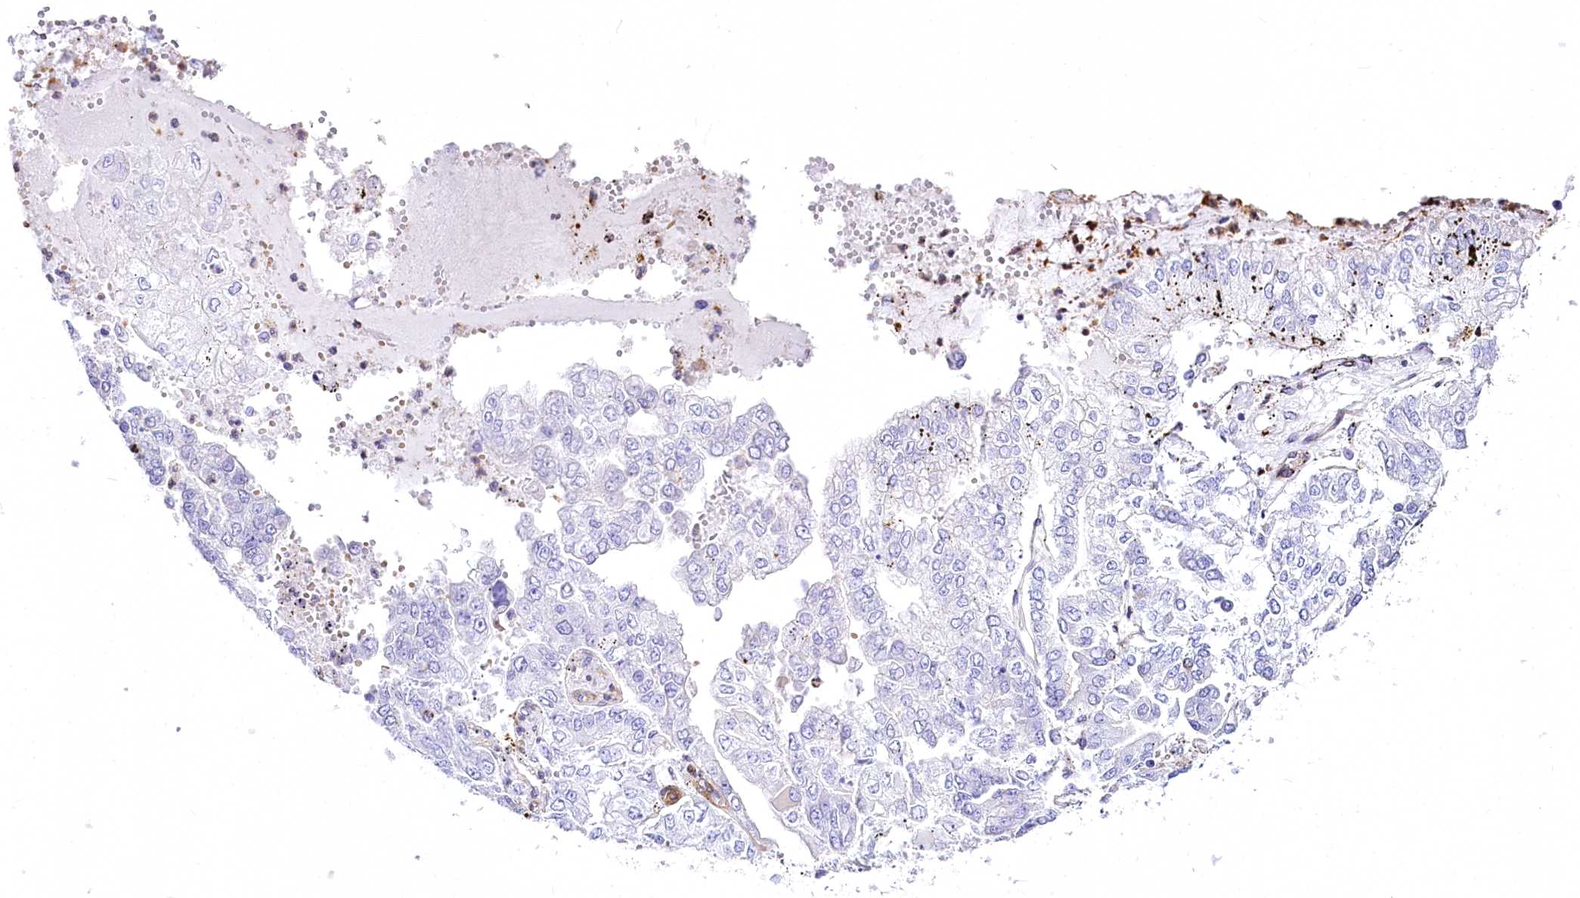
{"staining": {"intensity": "negative", "quantity": "none", "location": "none"}, "tissue": "stomach cancer", "cell_type": "Tumor cells", "image_type": "cancer", "snomed": [{"axis": "morphology", "description": "Adenocarcinoma, NOS"}, {"axis": "topography", "description": "Stomach"}], "caption": "Tumor cells show no significant protein positivity in stomach cancer (adenocarcinoma). (Brightfield microscopy of DAB (3,3'-diaminobenzidine) immunohistochemistry at high magnification).", "gene": "PTMS", "patient": {"sex": "male", "age": 76}}